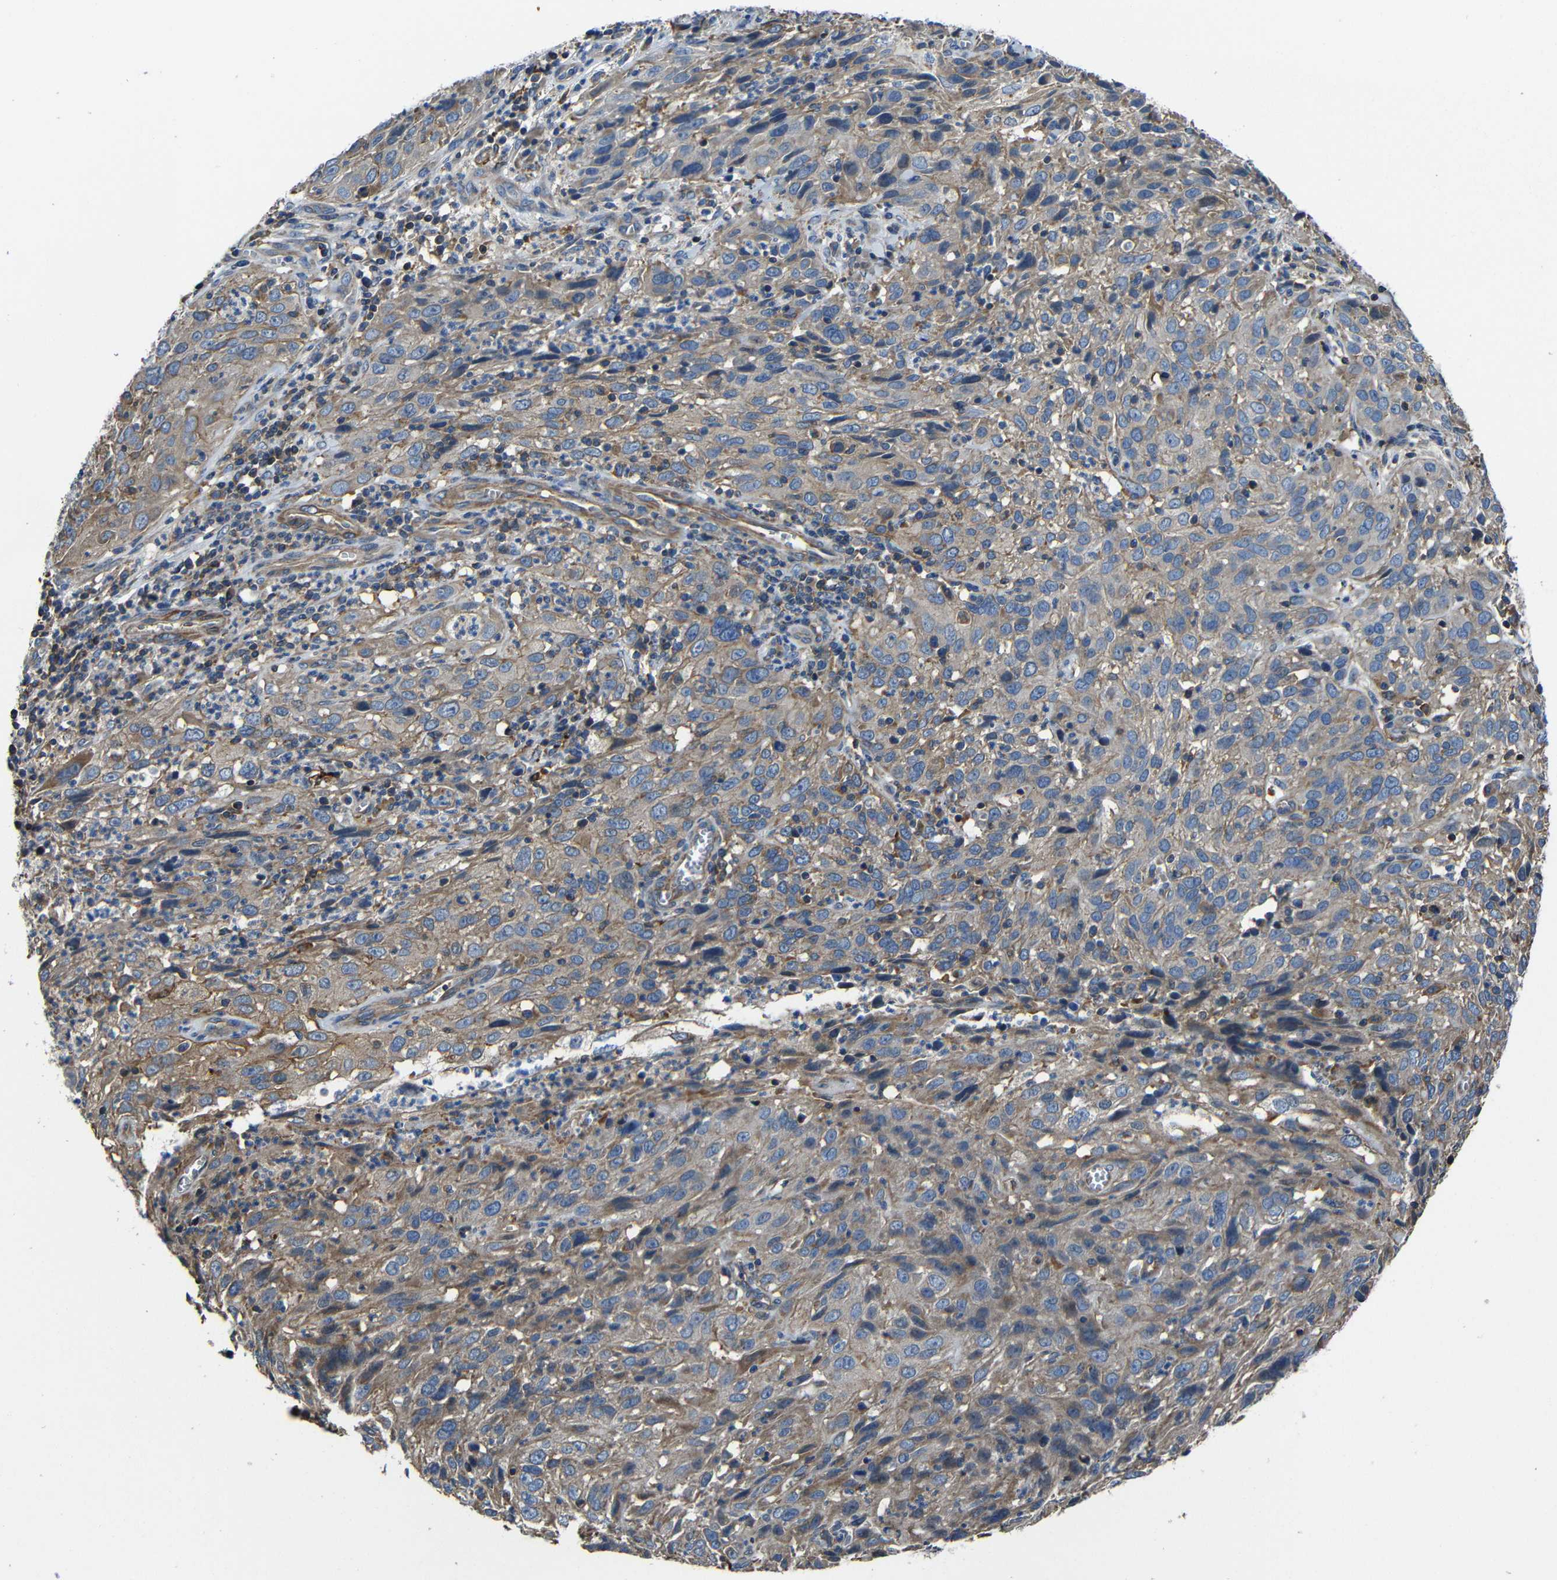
{"staining": {"intensity": "moderate", "quantity": ">75%", "location": "cytoplasmic/membranous"}, "tissue": "cervical cancer", "cell_type": "Tumor cells", "image_type": "cancer", "snomed": [{"axis": "morphology", "description": "Squamous cell carcinoma, NOS"}, {"axis": "topography", "description": "Cervix"}], "caption": "A brown stain highlights moderate cytoplasmic/membranous positivity of a protein in human cervical squamous cell carcinoma tumor cells.", "gene": "GDI1", "patient": {"sex": "female", "age": 32}}